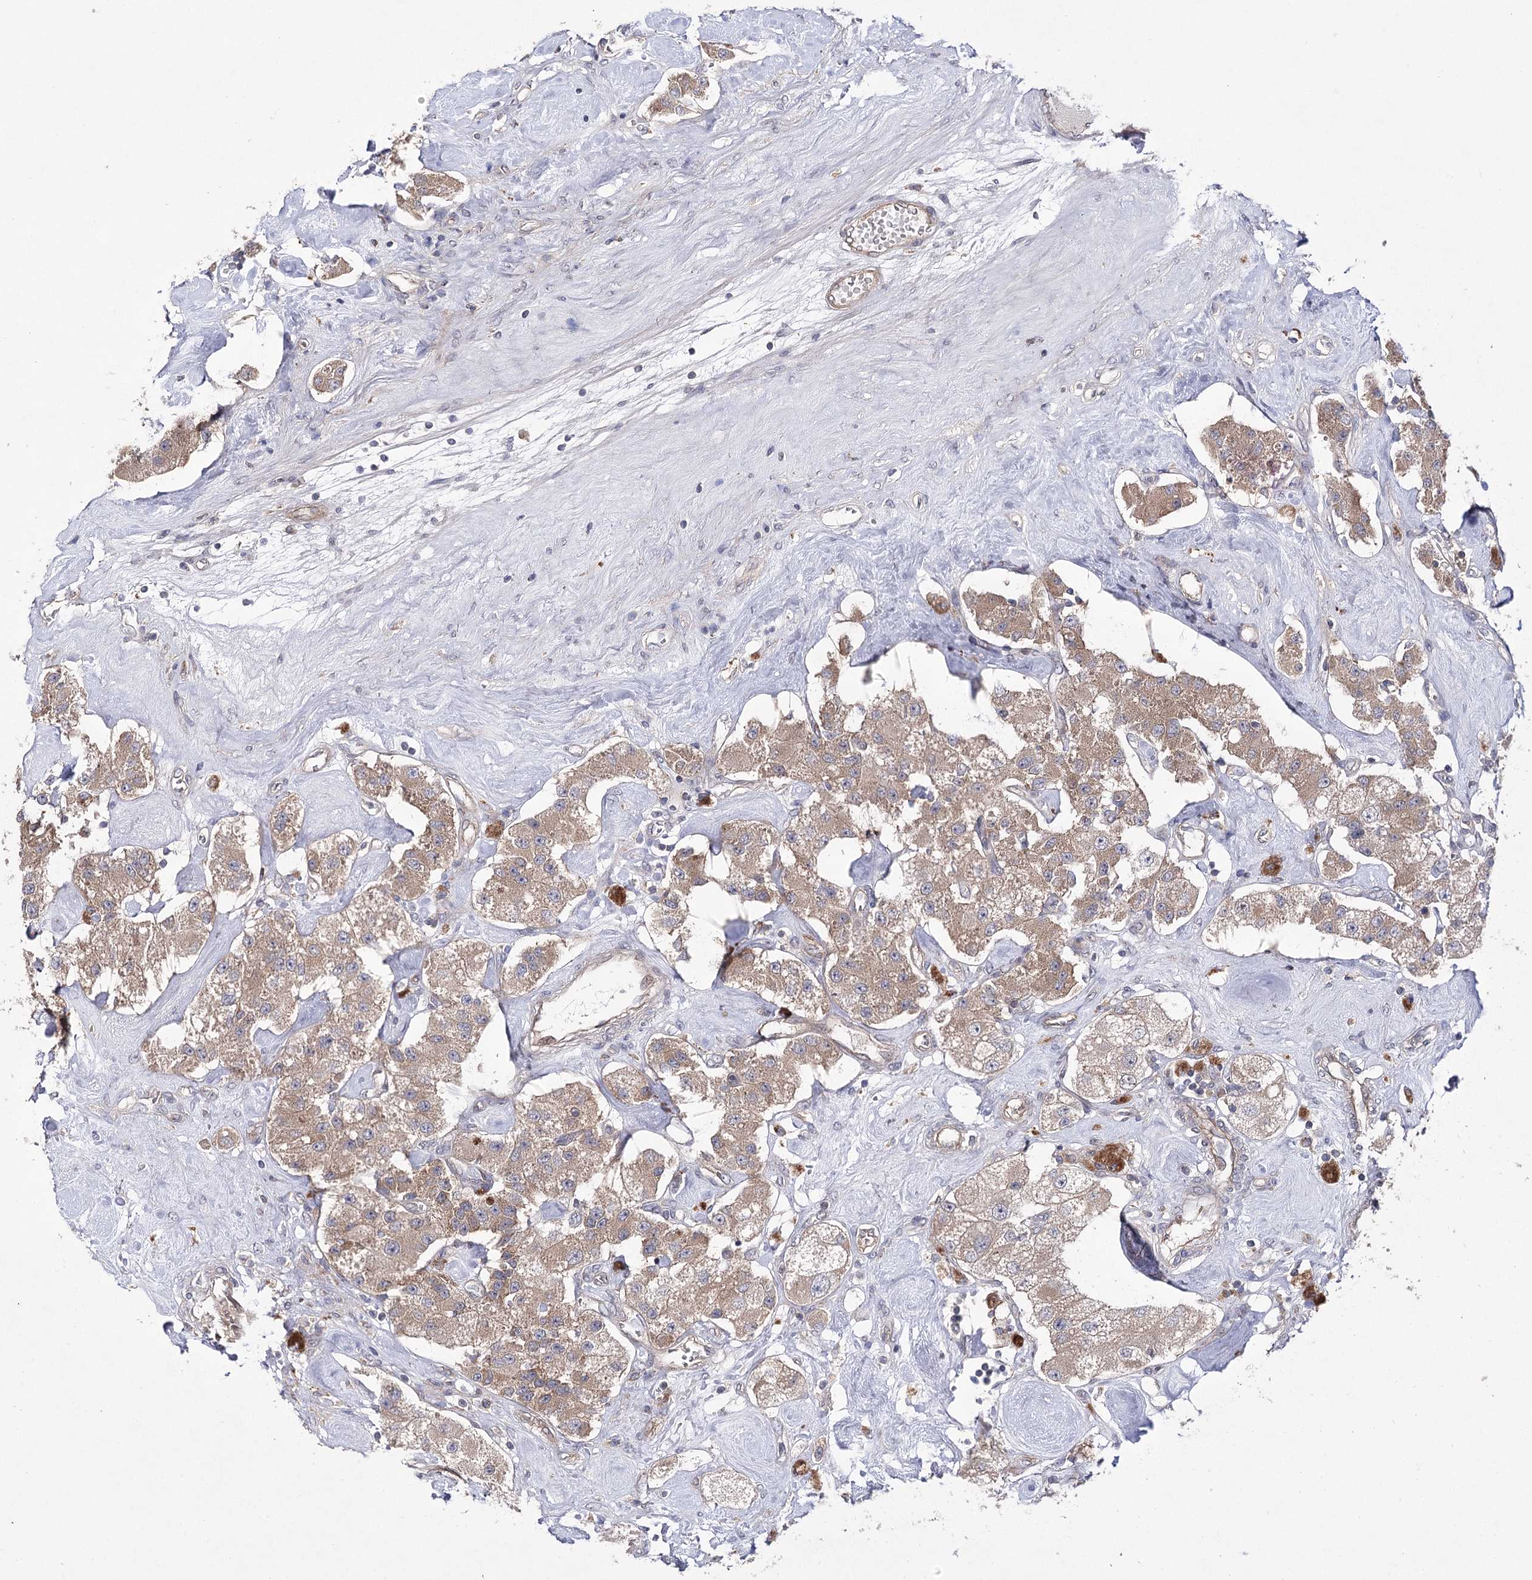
{"staining": {"intensity": "moderate", "quantity": ">75%", "location": "cytoplasmic/membranous"}, "tissue": "carcinoid", "cell_type": "Tumor cells", "image_type": "cancer", "snomed": [{"axis": "morphology", "description": "Carcinoid, malignant, NOS"}, {"axis": "topography", "description": "Pancreas"}], "caption": "Moderate cytoplasmic/membranous expression is identified in approximately >75% of tumor cells in carcinoid. (brown staining indicates protein expression, while blue staining denotes nuclei).", "gene": "BCR", "patient": {"sex": "male", "age": 41}}